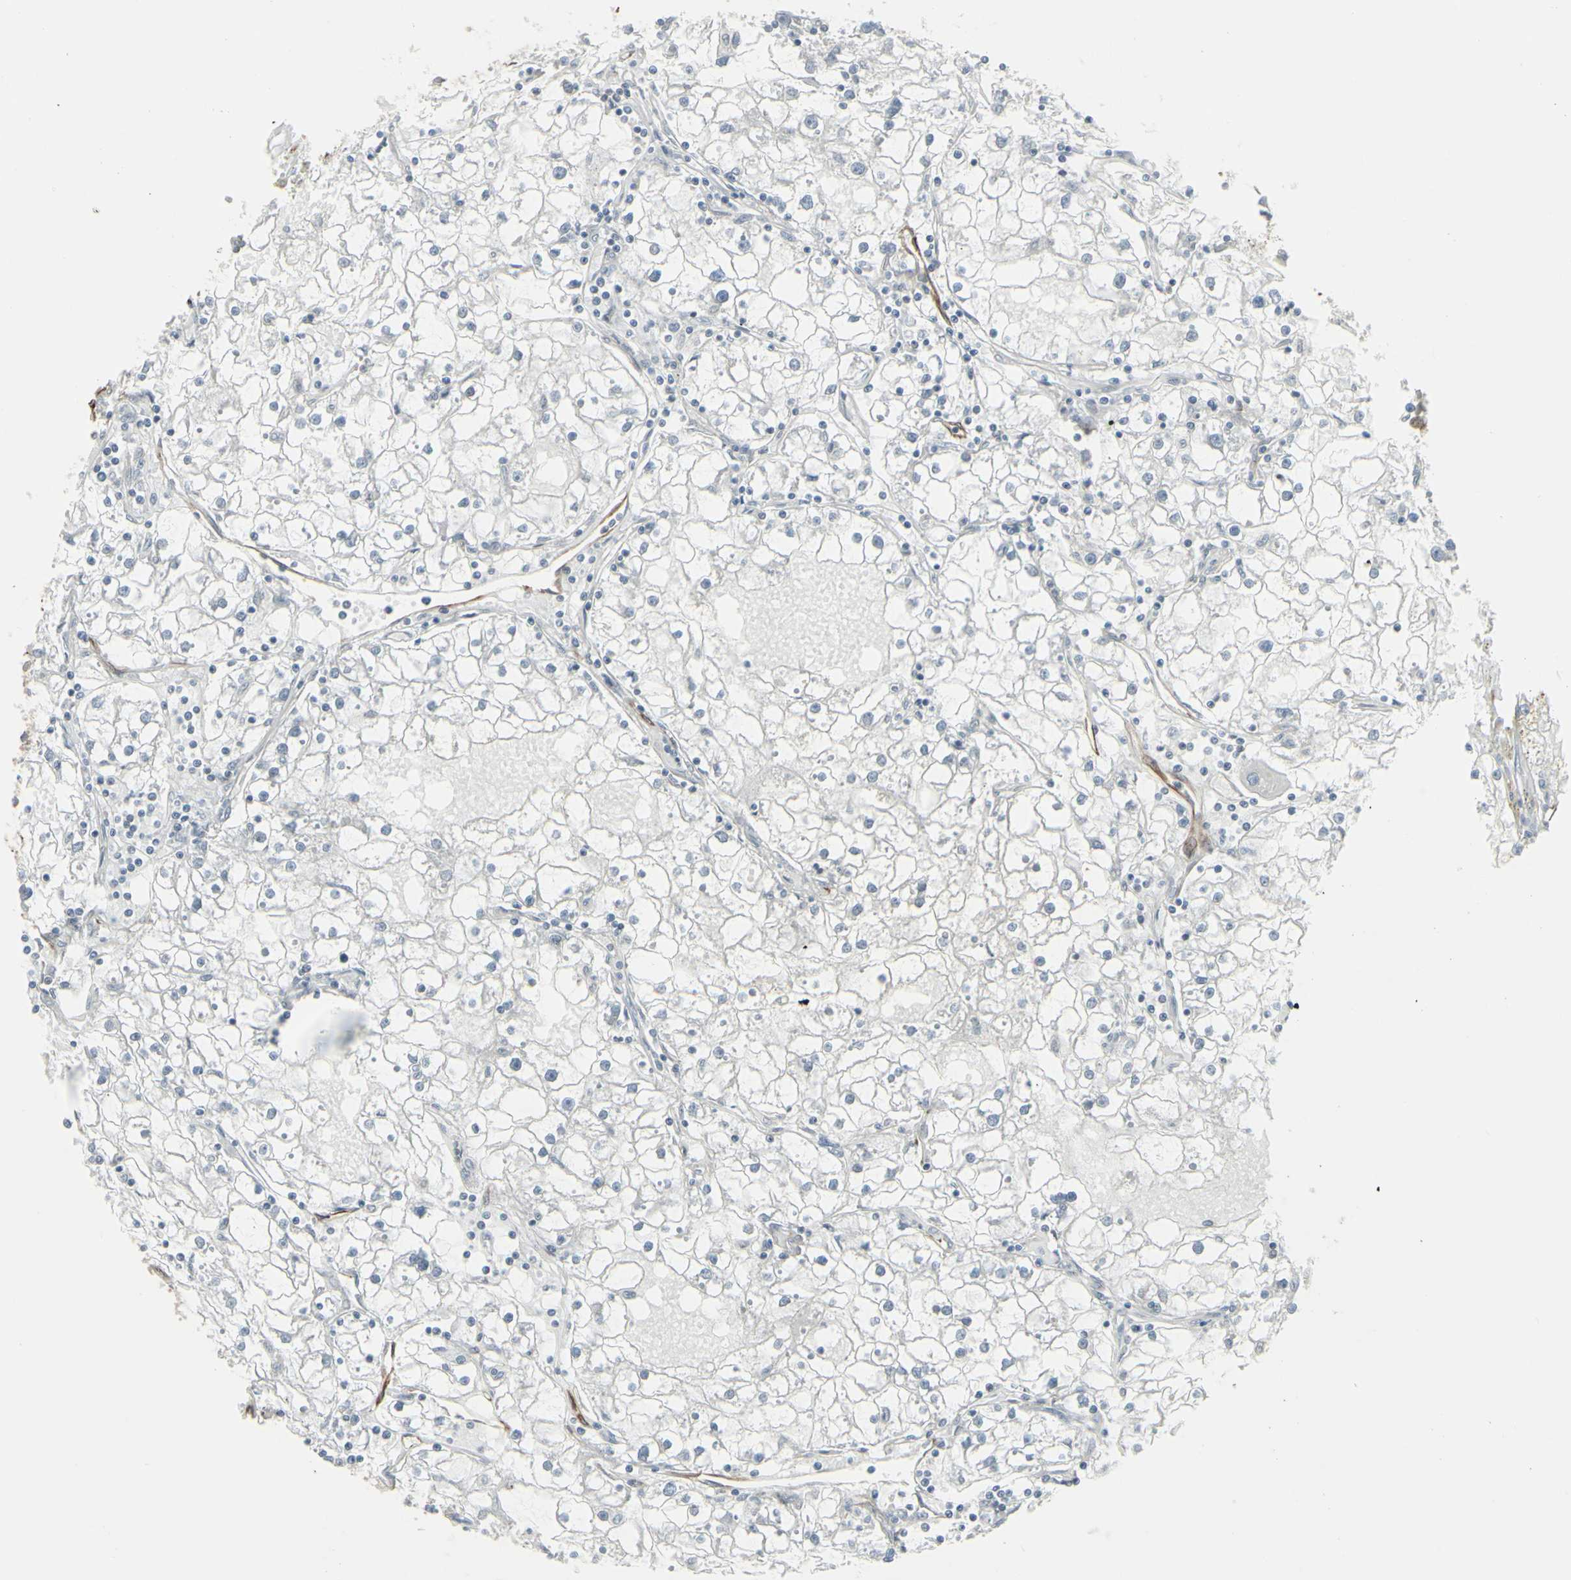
{"staining": {"intensity": "negative", "quantity": "none", "location": "none"}, "tissue": "renal cancer", "cell_type": "Tumor cells", "image_type": "cancer", "snomed": [{"axis": "morphology", "description": "Adenocarcinoma, NOS"}, {"axis": "topography", "description": "Kidney"}], "caption": "Renal cancer (adenocarcinoma) stained for a protein using immunohistochemistry (IHC) exhibits no positivity tumor cells.", "gene": "DTX3L", "patient": {"sex": "male", "age": 56}}